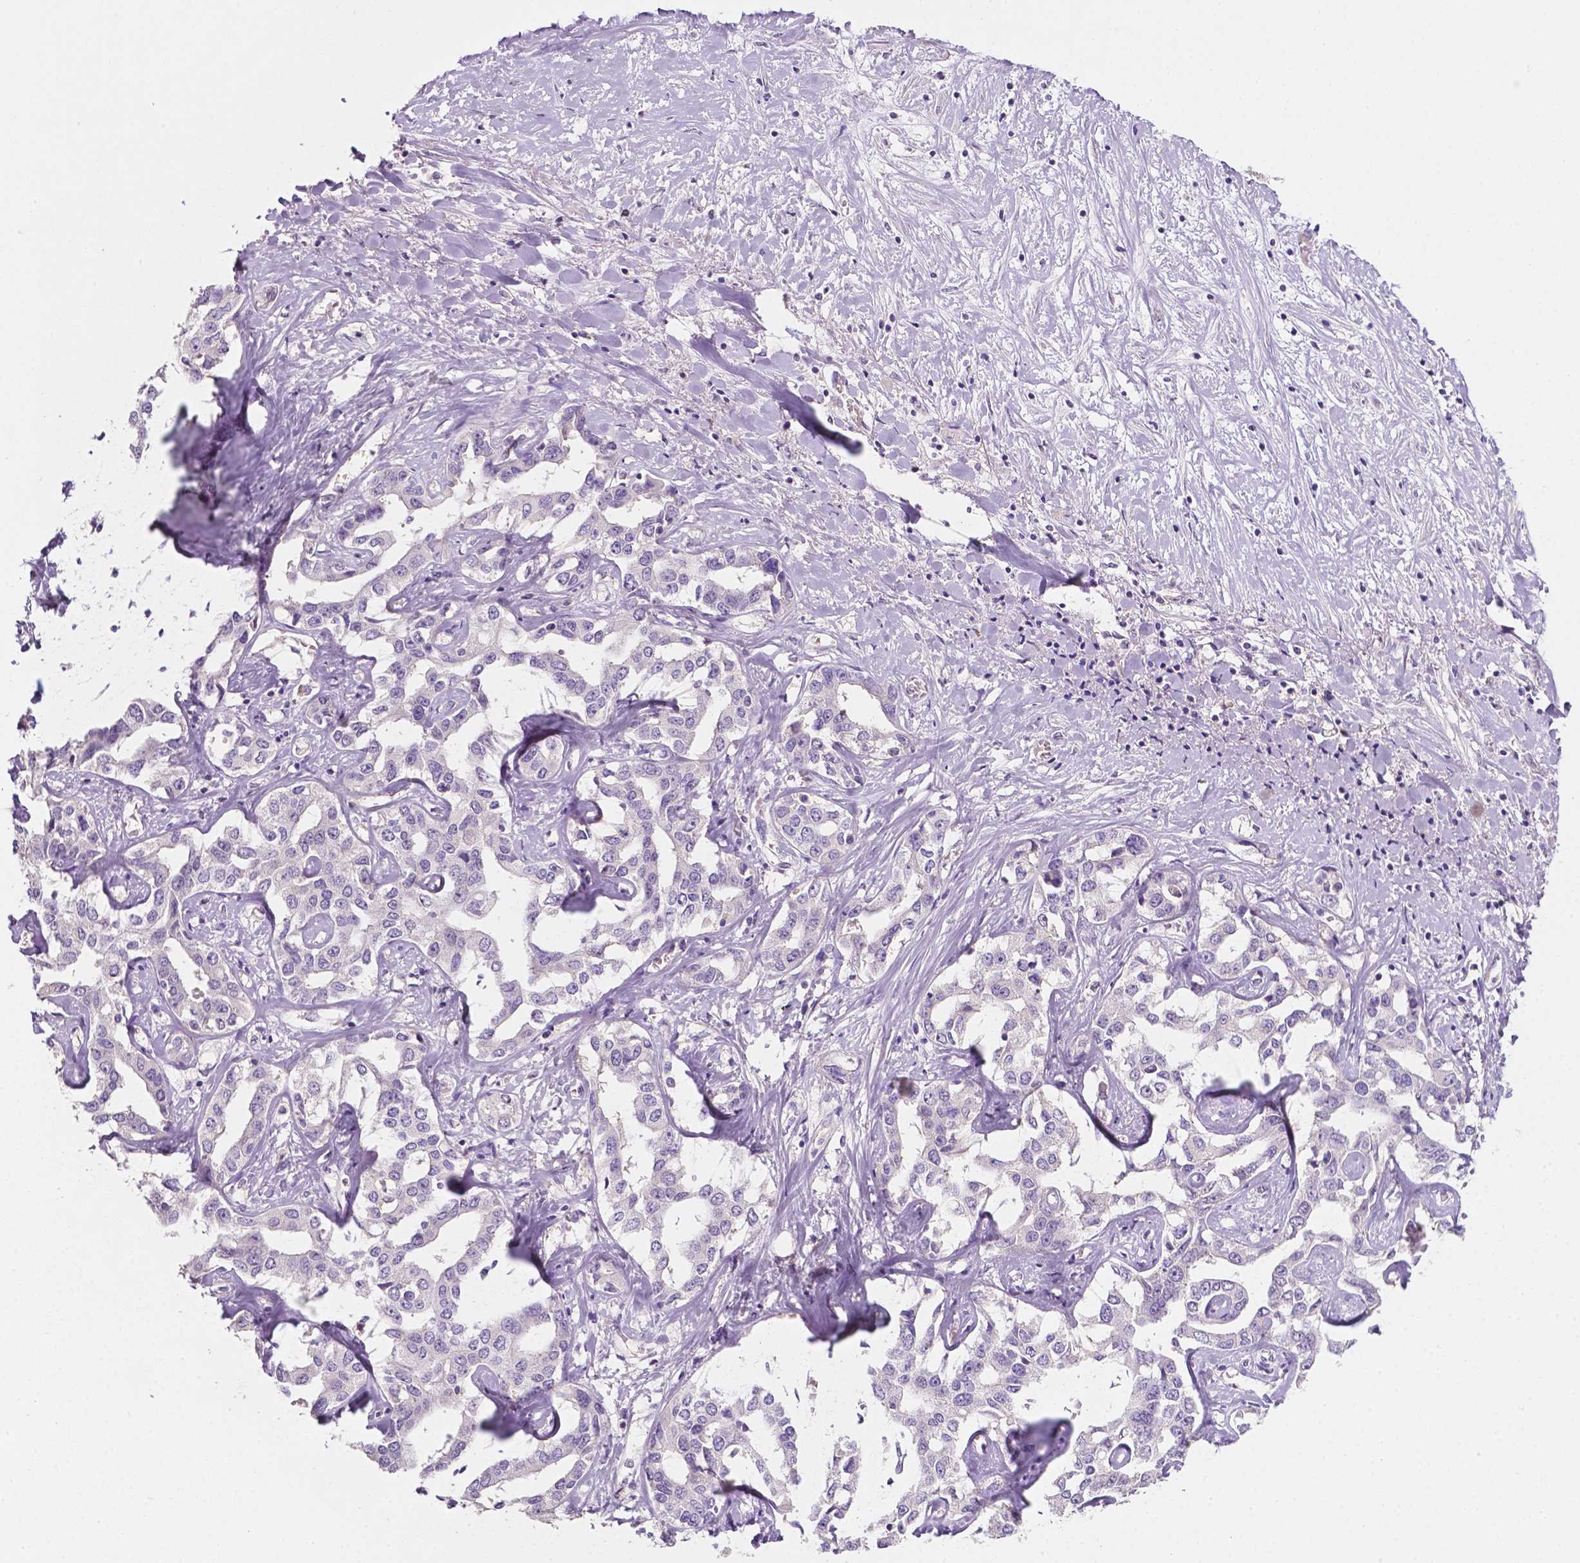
{"staining": {"intensity": "negative", "quantity": "none", "location": "none"}, "tissue": "liver cancer", "cell_type": "Tumor cells", "image_type": "cancer", "snomed": [{"axis": "morphology", "description": "Cholangiocarcinoma"}, {"axis": "topography", "description": "Liver"}], "caption": "Protein analysis of liver cancer exhibits no significant staining in tumor cells. Brightfield microscopy of immunohistochemistry (IHC) stained with DAB (brown) and hematoxylin (blue), captured at high magnification.", "gene": "EGFR", "patient": {"sex": "male", "age": 59}}